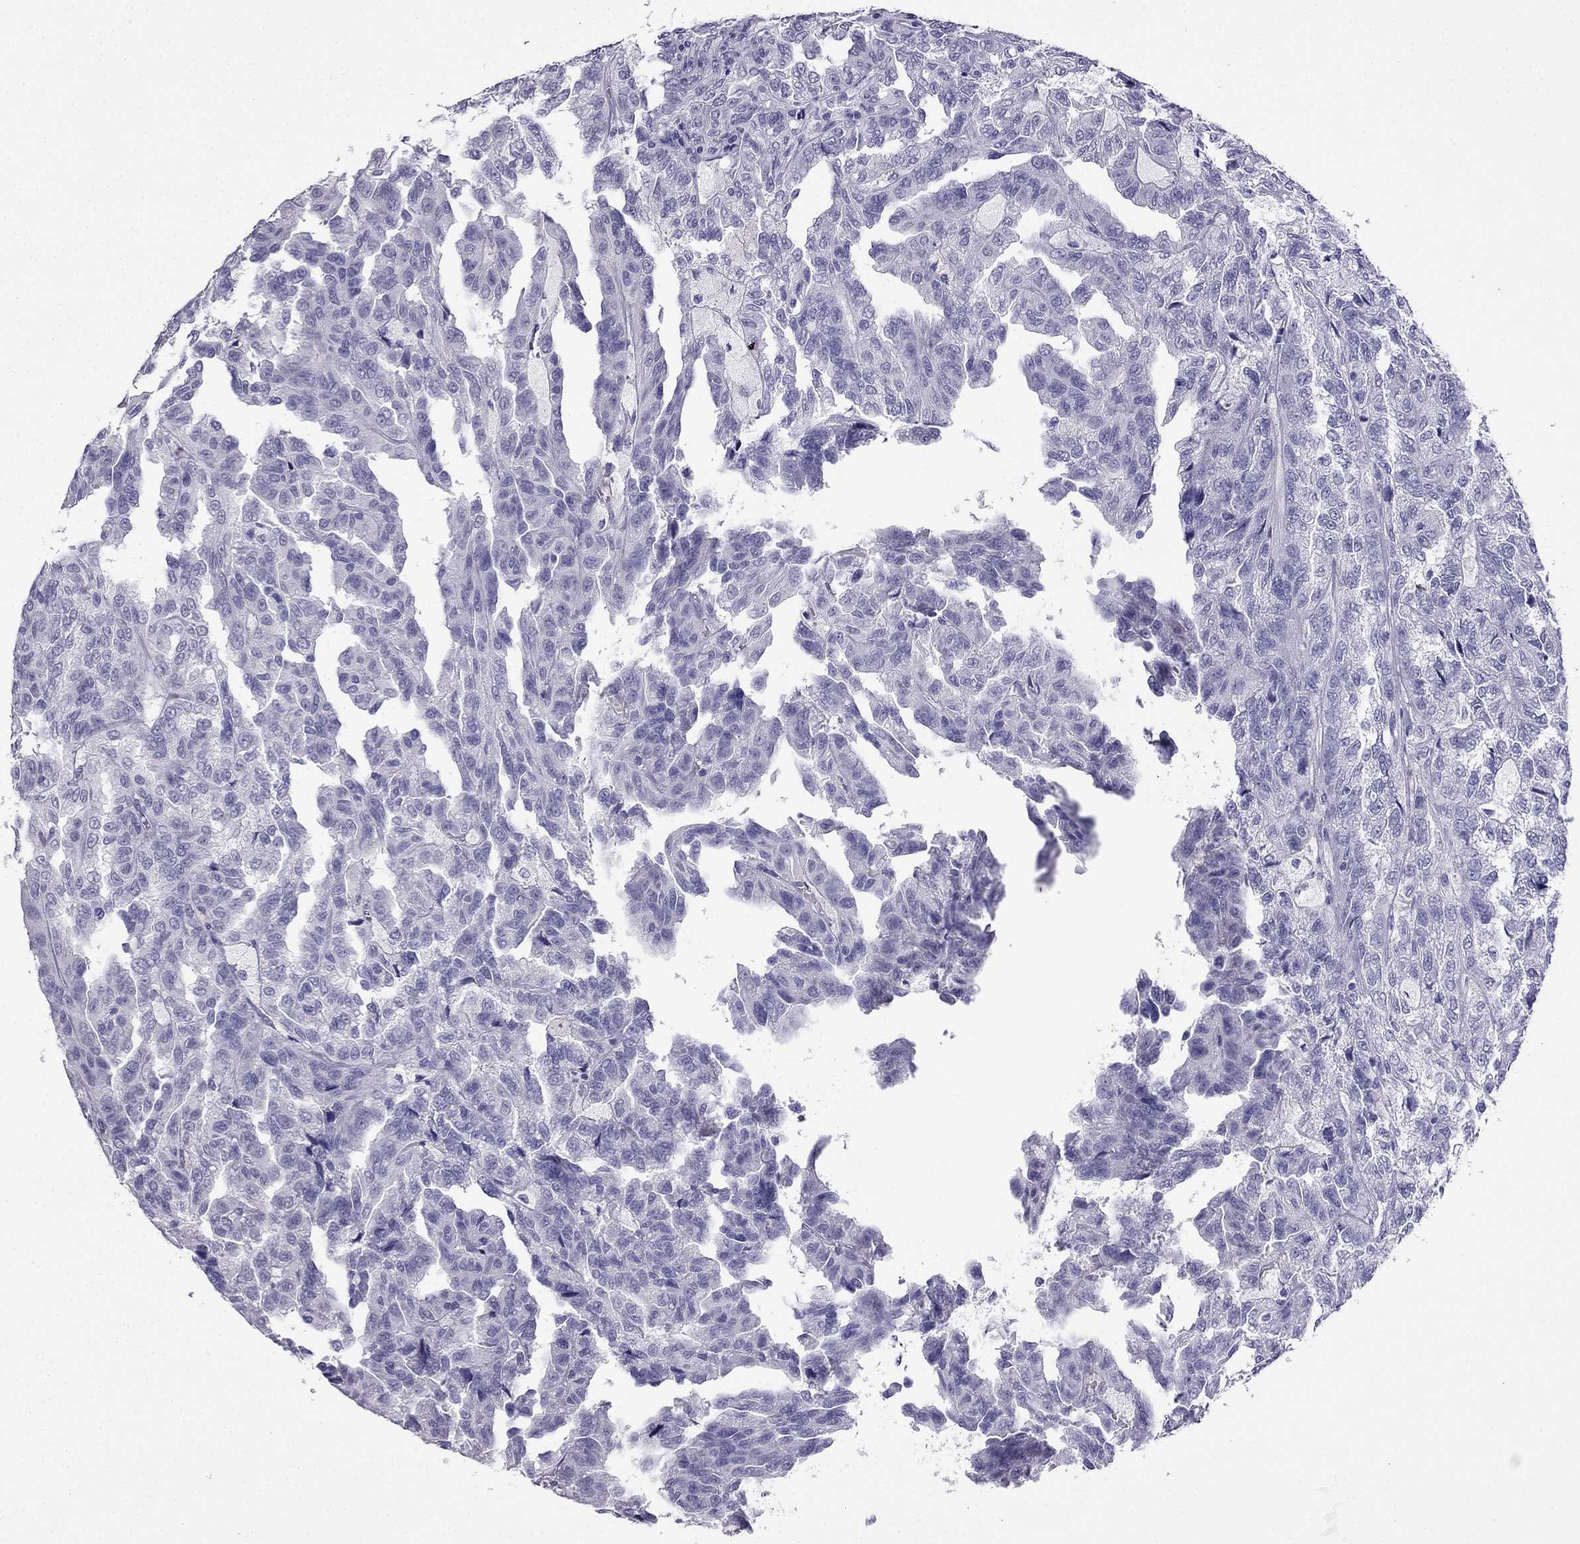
{"staining": {"intensity": "negative", "quantity": "none", "location": "none"}, "tissue": "renal cancer", "cell_type": "Tumor cells", "image_type": "cancer", "snomed": [{"axis": "morphology", "description": "Adenocarcinoma, NOS"}, {"axis": "topography", "description": "Kidney"}], "caption": "Renal adenocarcinoma stained for a protein using IHC exhibits no positivity tumor cells.", "gene": "CDHR4", "patient": {"sex": "male", "age": 79}}